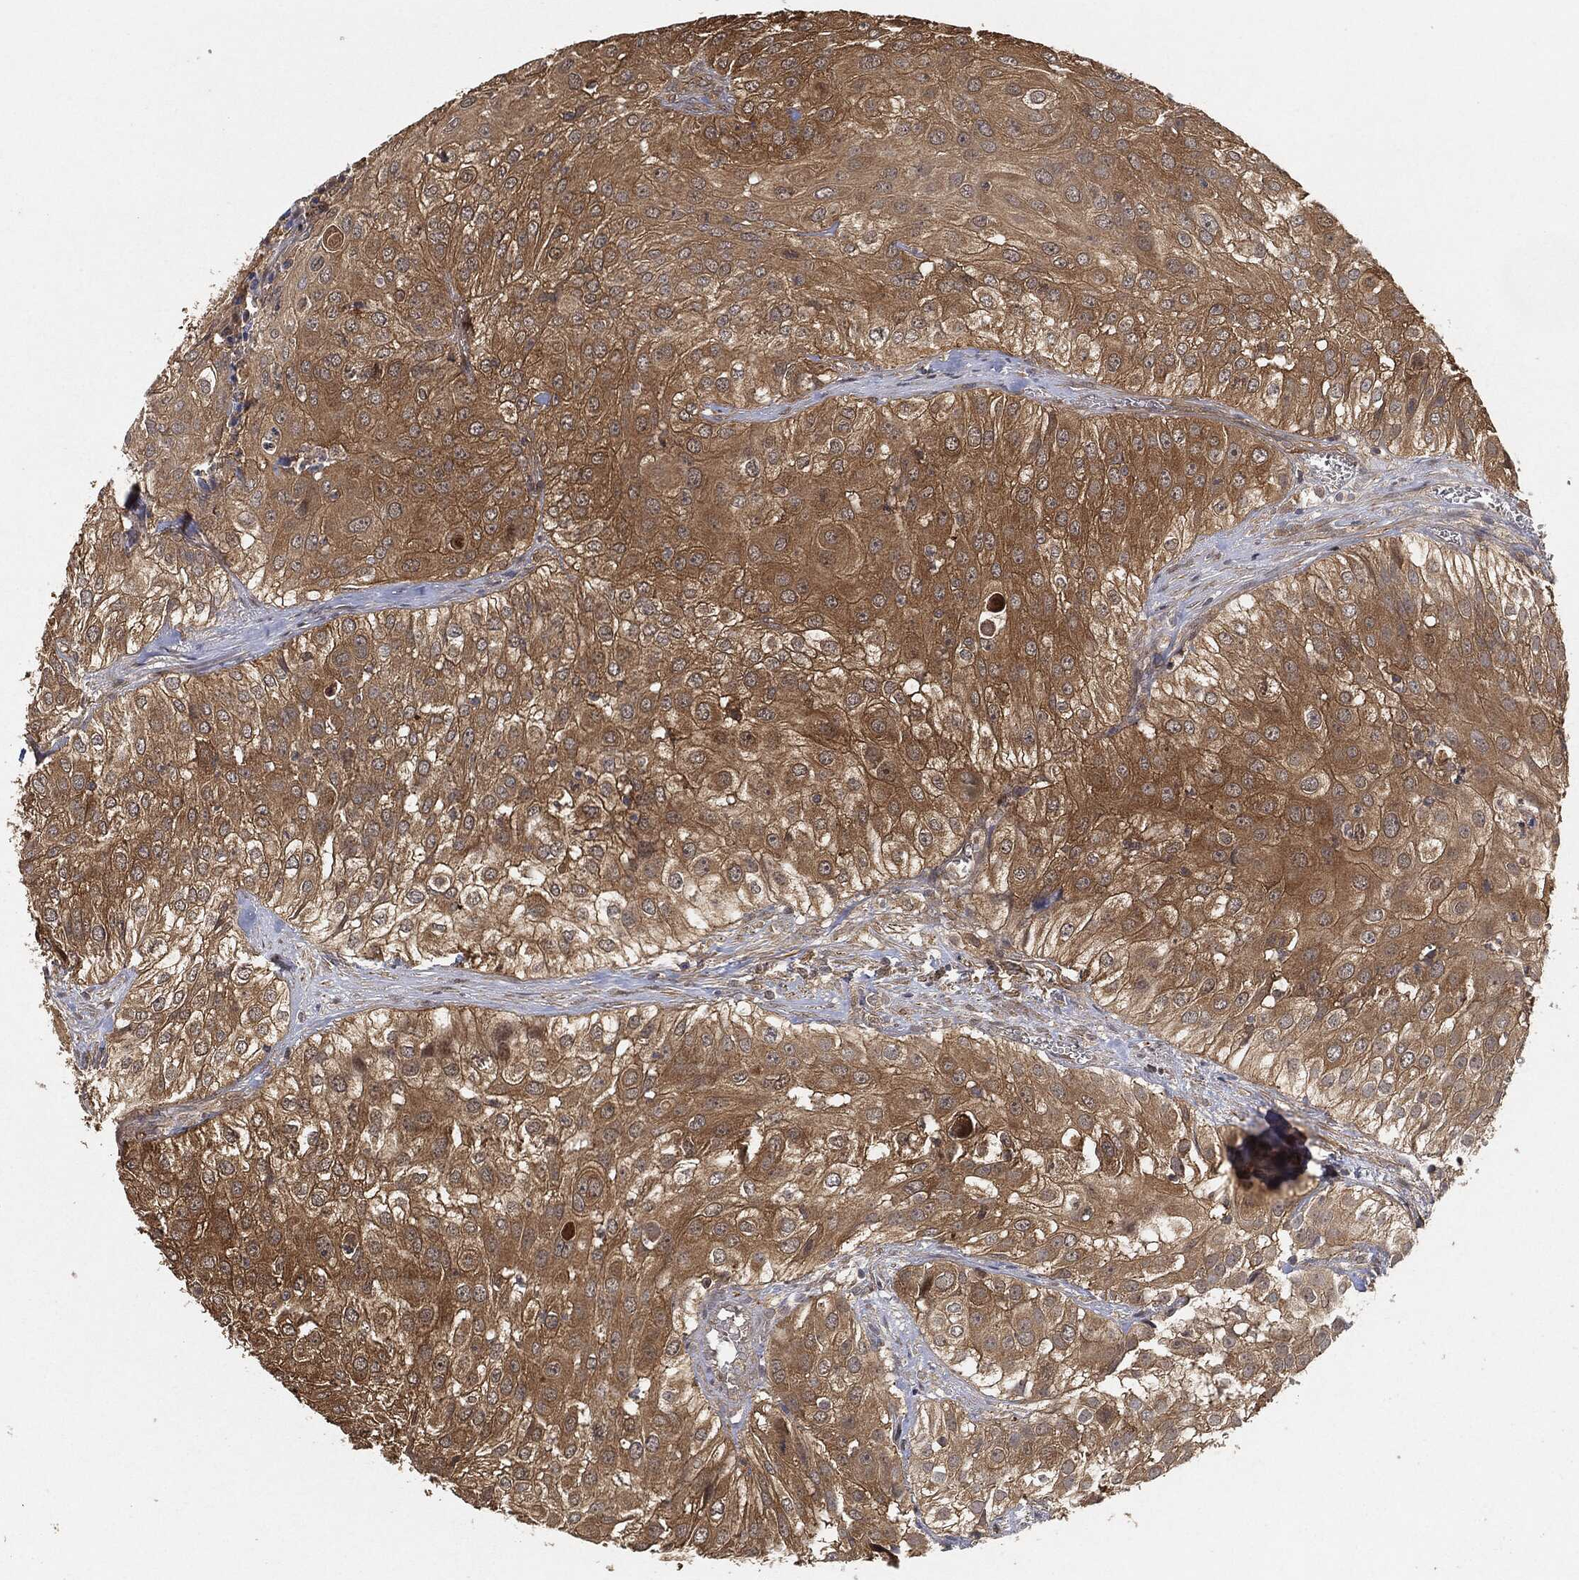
{"staining": {"intensity": "moderate", "quantity": "25%-75%", "location": "cytoplasmic/membranous"}, "tissue": "urothelial cancer", "cell_type": "Tumor cells", "image_type": "cancer", "snomed": [{"axis": "morphology", "description": "Urothelial carcinoma, High grade"}, {"axis": "topography", "description": "Urinary bladder"}], "caption": "This image demonstrates immunohistochemistry (IHC) staining of high-grade urothelial carcinoma, with medium moderate cytoplasmic/membranous expression in about 25%-75% of tumor cells.", "gene": "TPT1", "patient": {"sex": "female", "age": 79}}